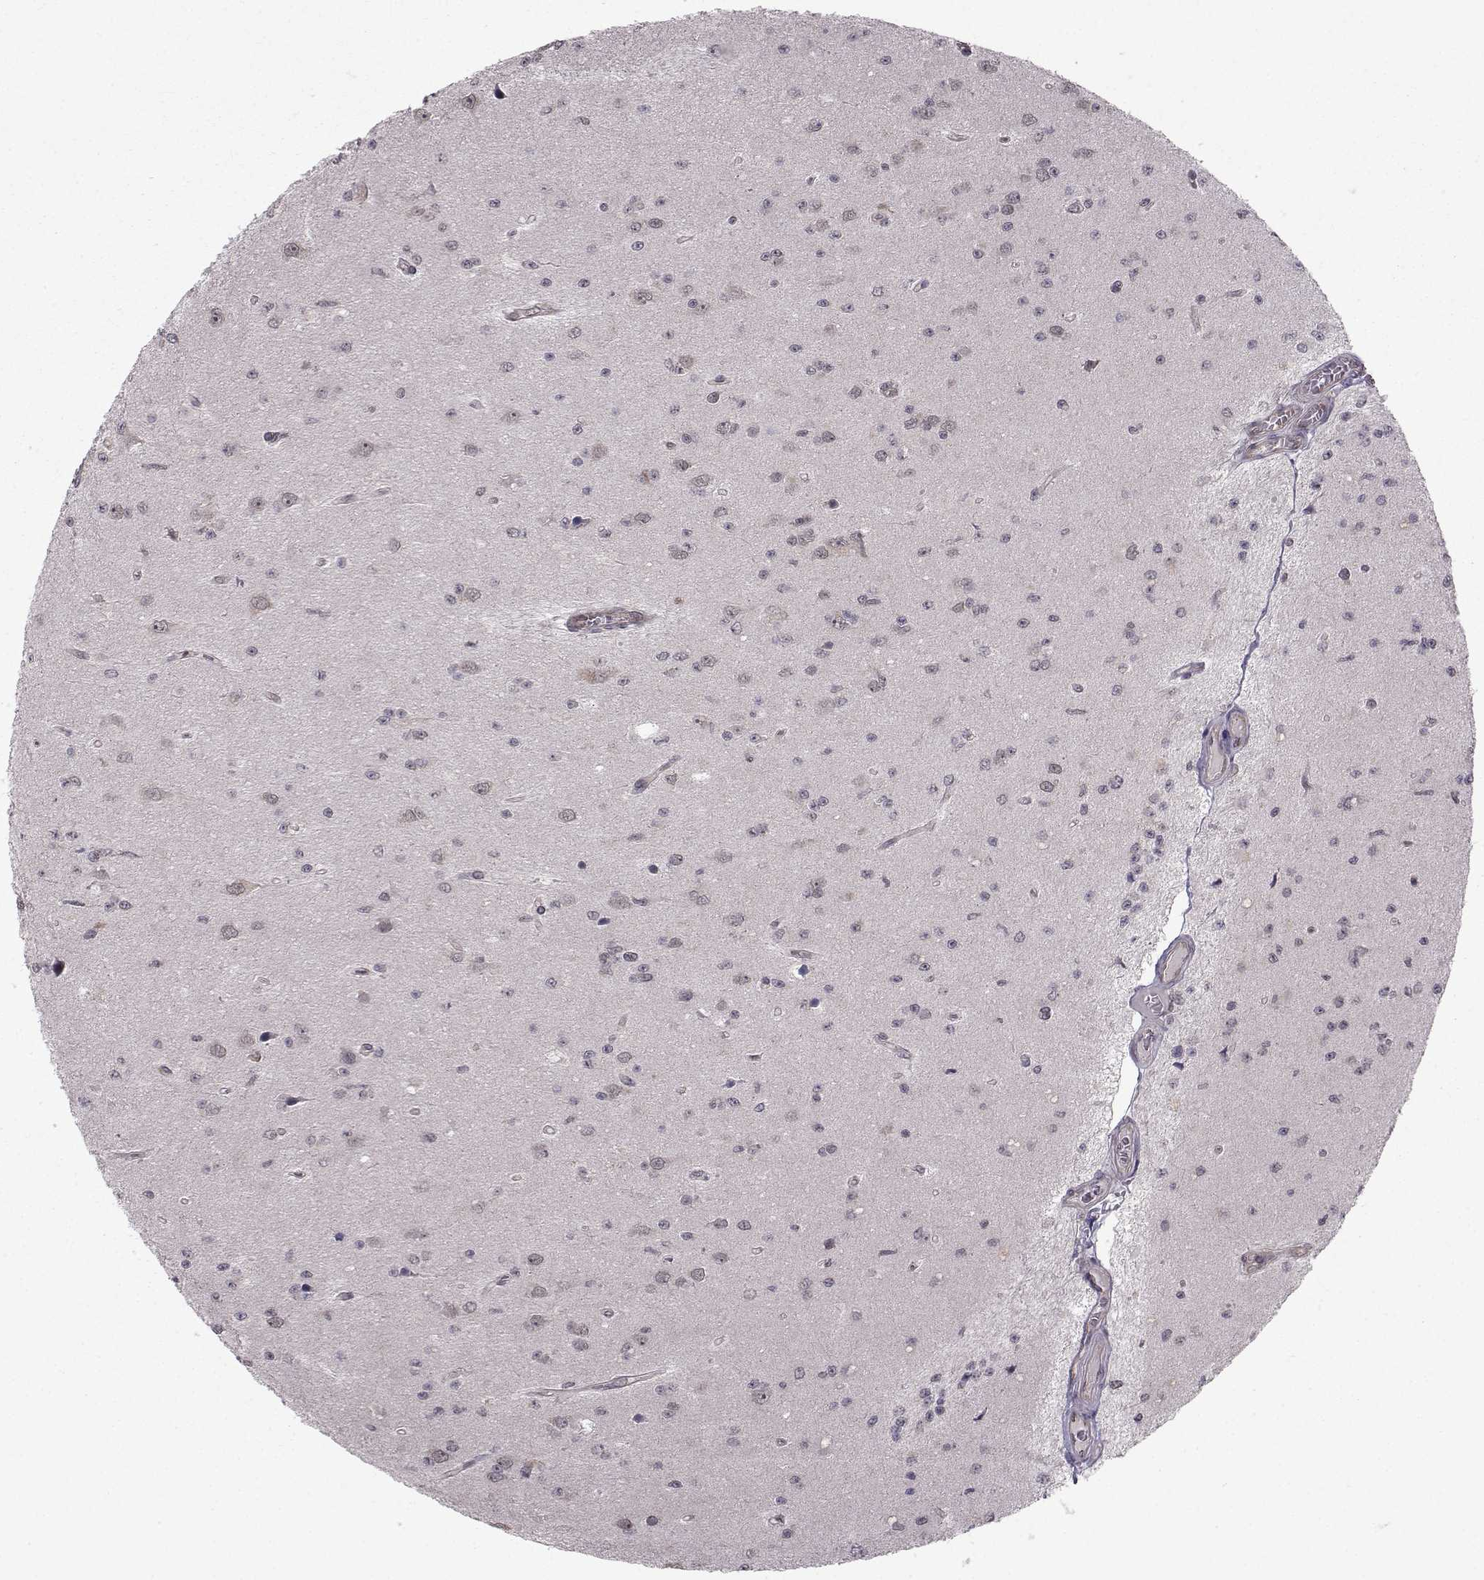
{"staining": {"intensity": "negative", "quantity": "none", "location": "none"}, "tissue": "glioma", "cell_type": "Tumor cells", "image_type": "cancer", "snomed": [{"axis": "morphology", "description": "Glioma, malignant, Low grade"}, {"axis": "topography", "description": "Brain"}], "caption": "An IHC image of glioma is shown. There is no staining in tumor cells of glioma.", "gene": "PKN2", "patient": {"sex": "female", "age": 45}}